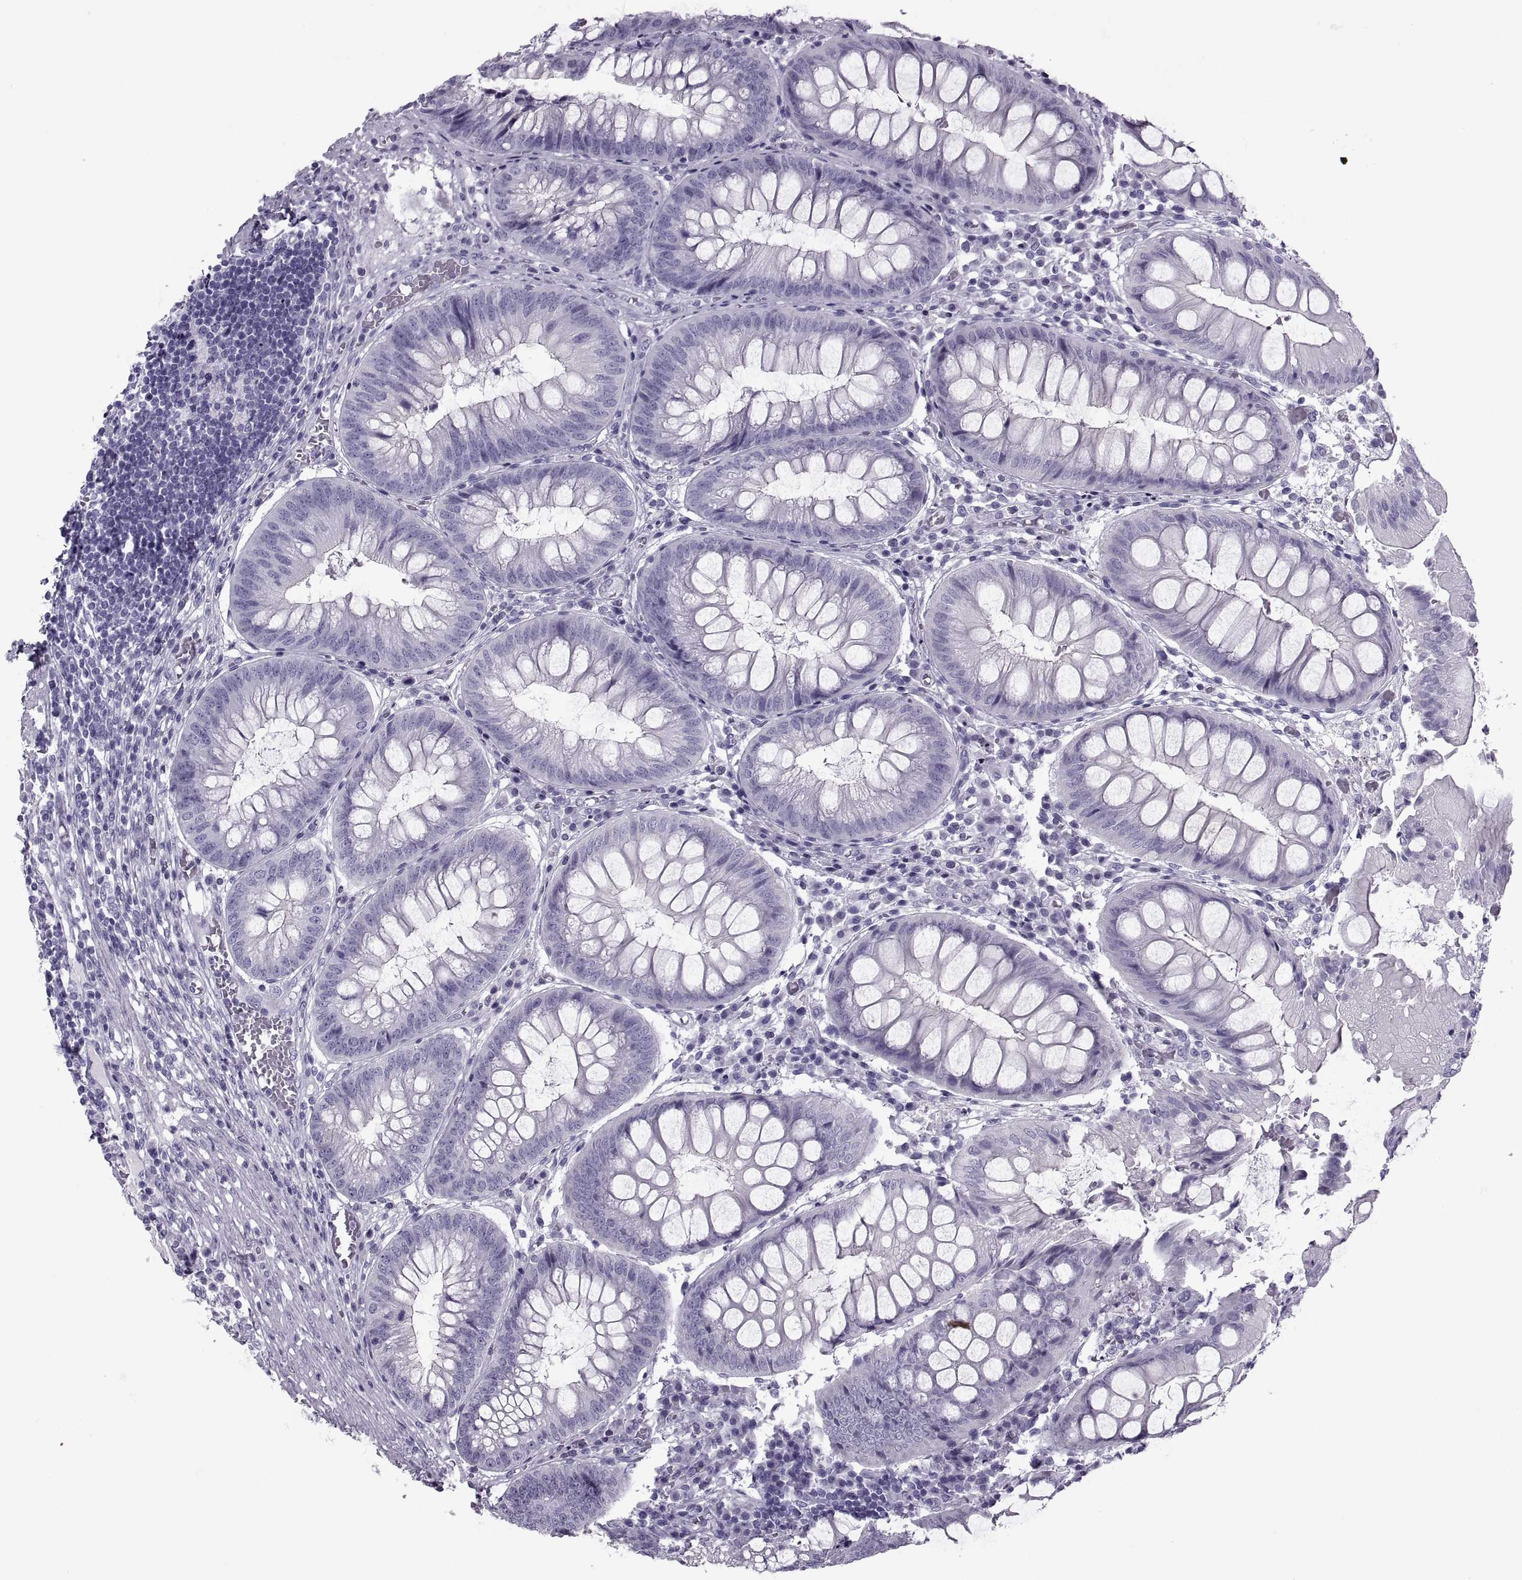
{"staining": {"intensity": "negative", "quantity": "none", "location": "none"}, "tissue": "appendix", "cell_type": "Glandular cells", "image_type": "normal", "snomed": [{"axis": "morphology", "description": "Normal tissue, NOS"}, {"axis": "morphology", "description": "Inflammation, NOS"}, {"axis": "topography", "description": "Appendix"}], "caption": "An IHC image of normal appendix is shown. There is no staining in glandular cells of appendix.", "gene": "RLBP1", "patient": {"sex": "male", "age": 16}}